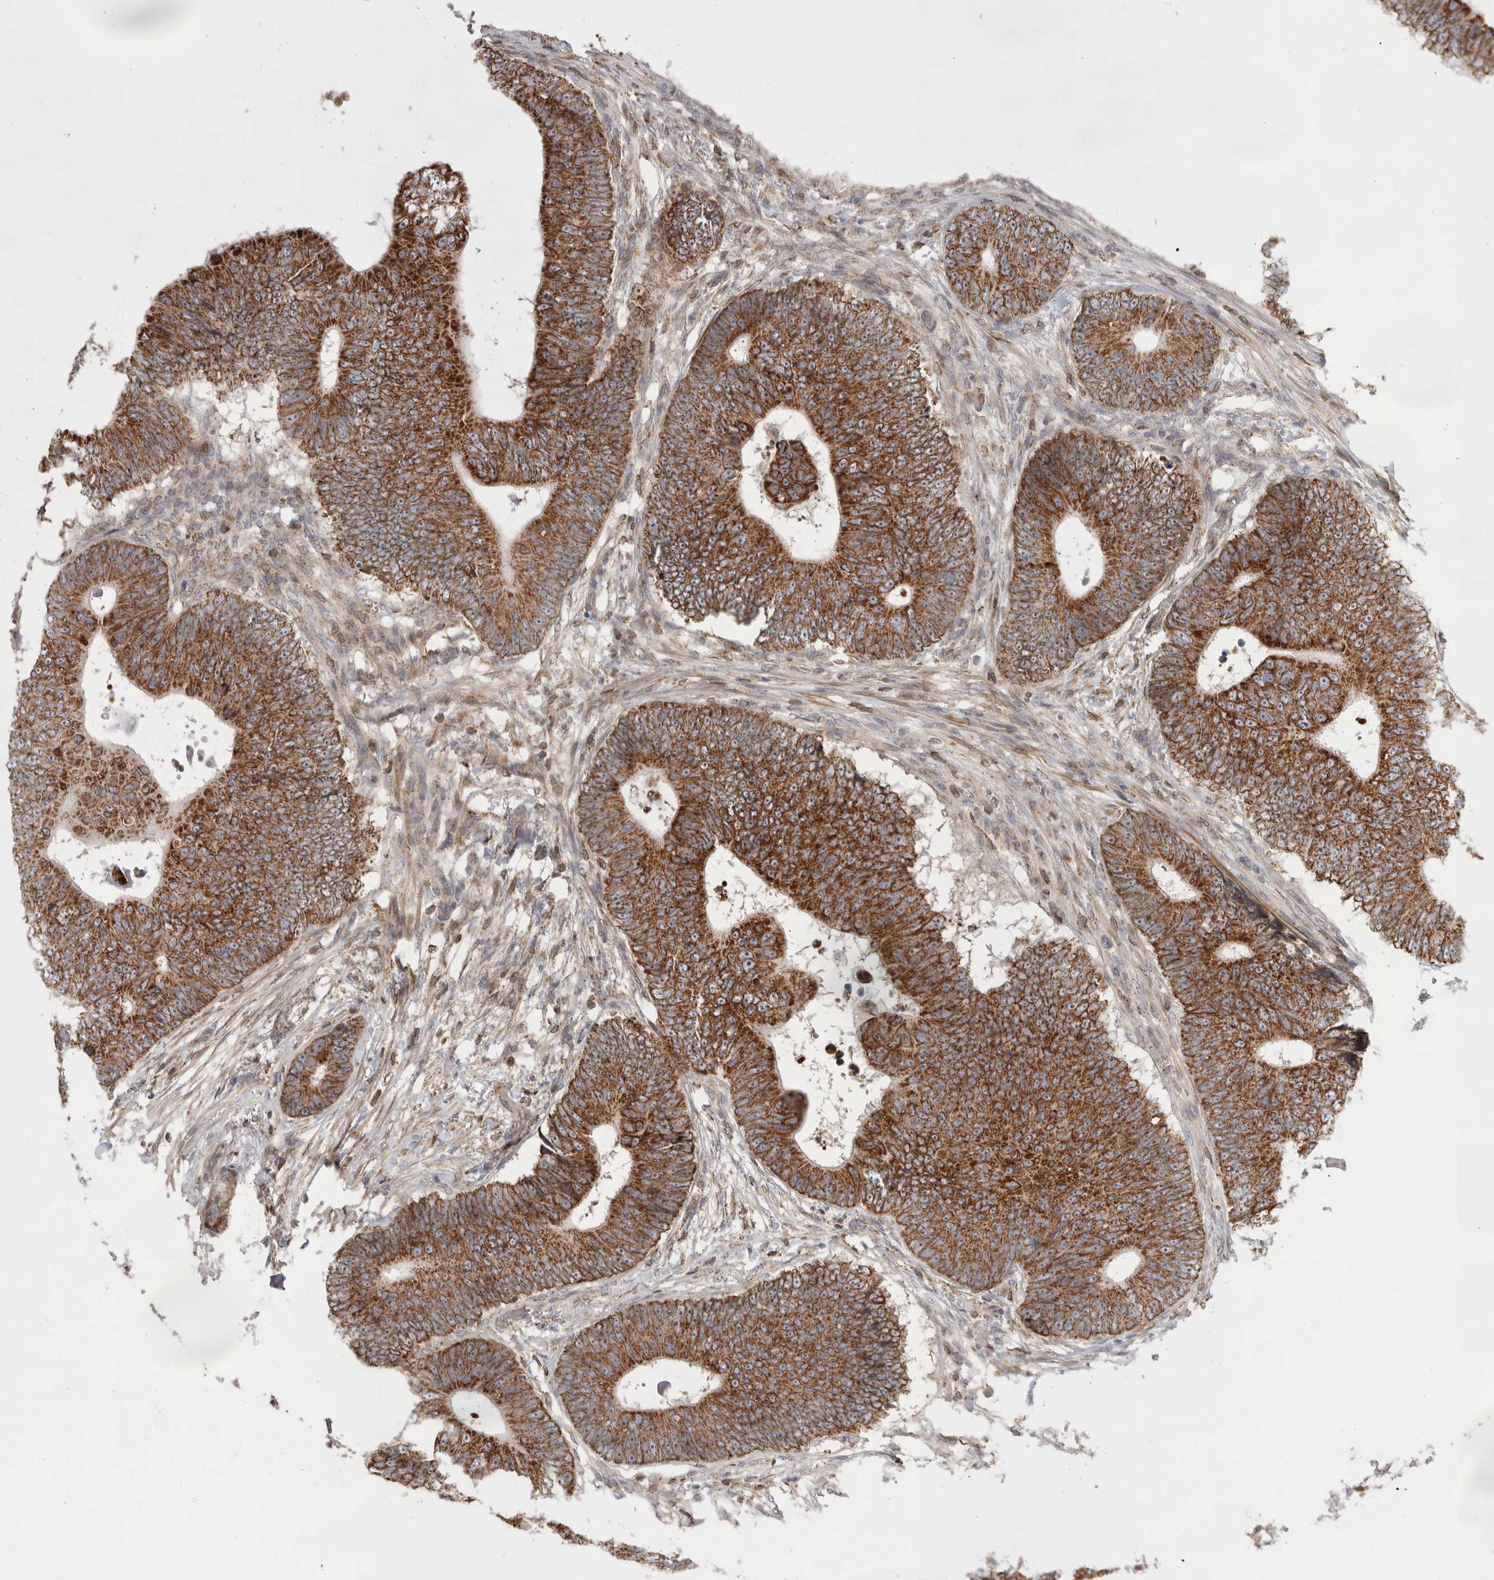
{"staining": {"intensity": "strong", "quantity": ">75%", "location": "cytoplasmic/membranous"}, "tissue": "colorectal cancer", "cell_type": "Tumor cells", "image_type": "cancer", "snomed": [{"axis": "morphology", "description": "Adenocarcinoma, NOS"}, {"axis": "topography", "description": "Colon"}], "caption": "A high amount of strong cytoplasmic/membranous positivity is present in approximately >75% of tumor cells in colorectal cancer (adenocarcinoma) tissue.", "gene": "DARS2", "patient": {"sex": "male", "age": 56}}